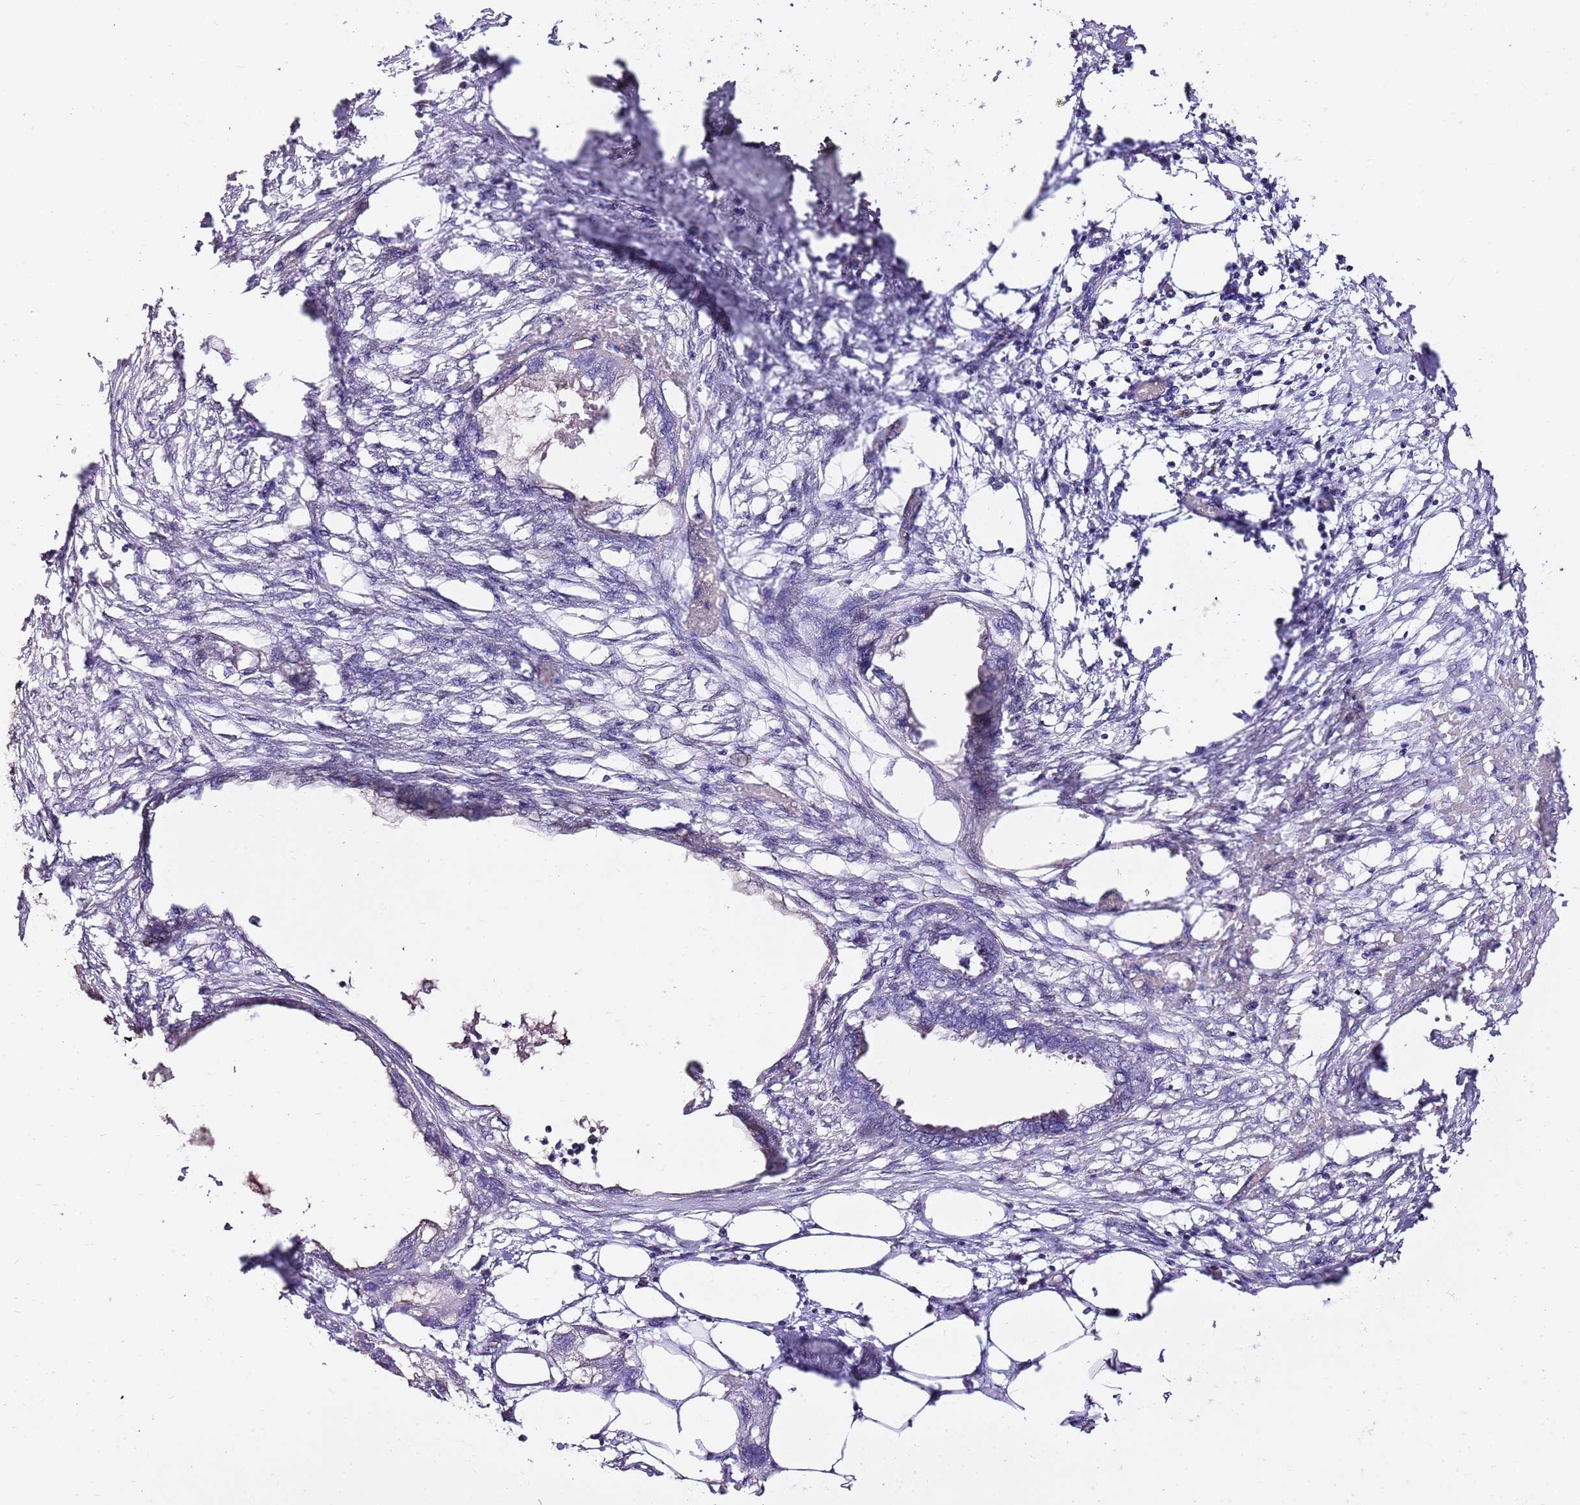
{"staining": {"intensity": "negative", "quantity": "none", "location": "none"}, "tissue": "endometrial cancer", "cell_type": "Tumor cells", "image_type": "cancer", "snomed": [{"axis": "morphology", "description": "Adenocarcinoma, NOS"}, {"axis": "morphology", "description": "Adenocarcinoma, metastatic, NOS"}, {"axis": "topography", "description": "Adipose tissue"}, {"axis": "topography", "description": "Endometrium"}], "caption": "Human adenocarcinoma (endometrial) stained for a protein using immunohistochemistry reveals no staining in tumor cells.", "gene": "ART5", "patient": {"sex": "female", "age": 67}}